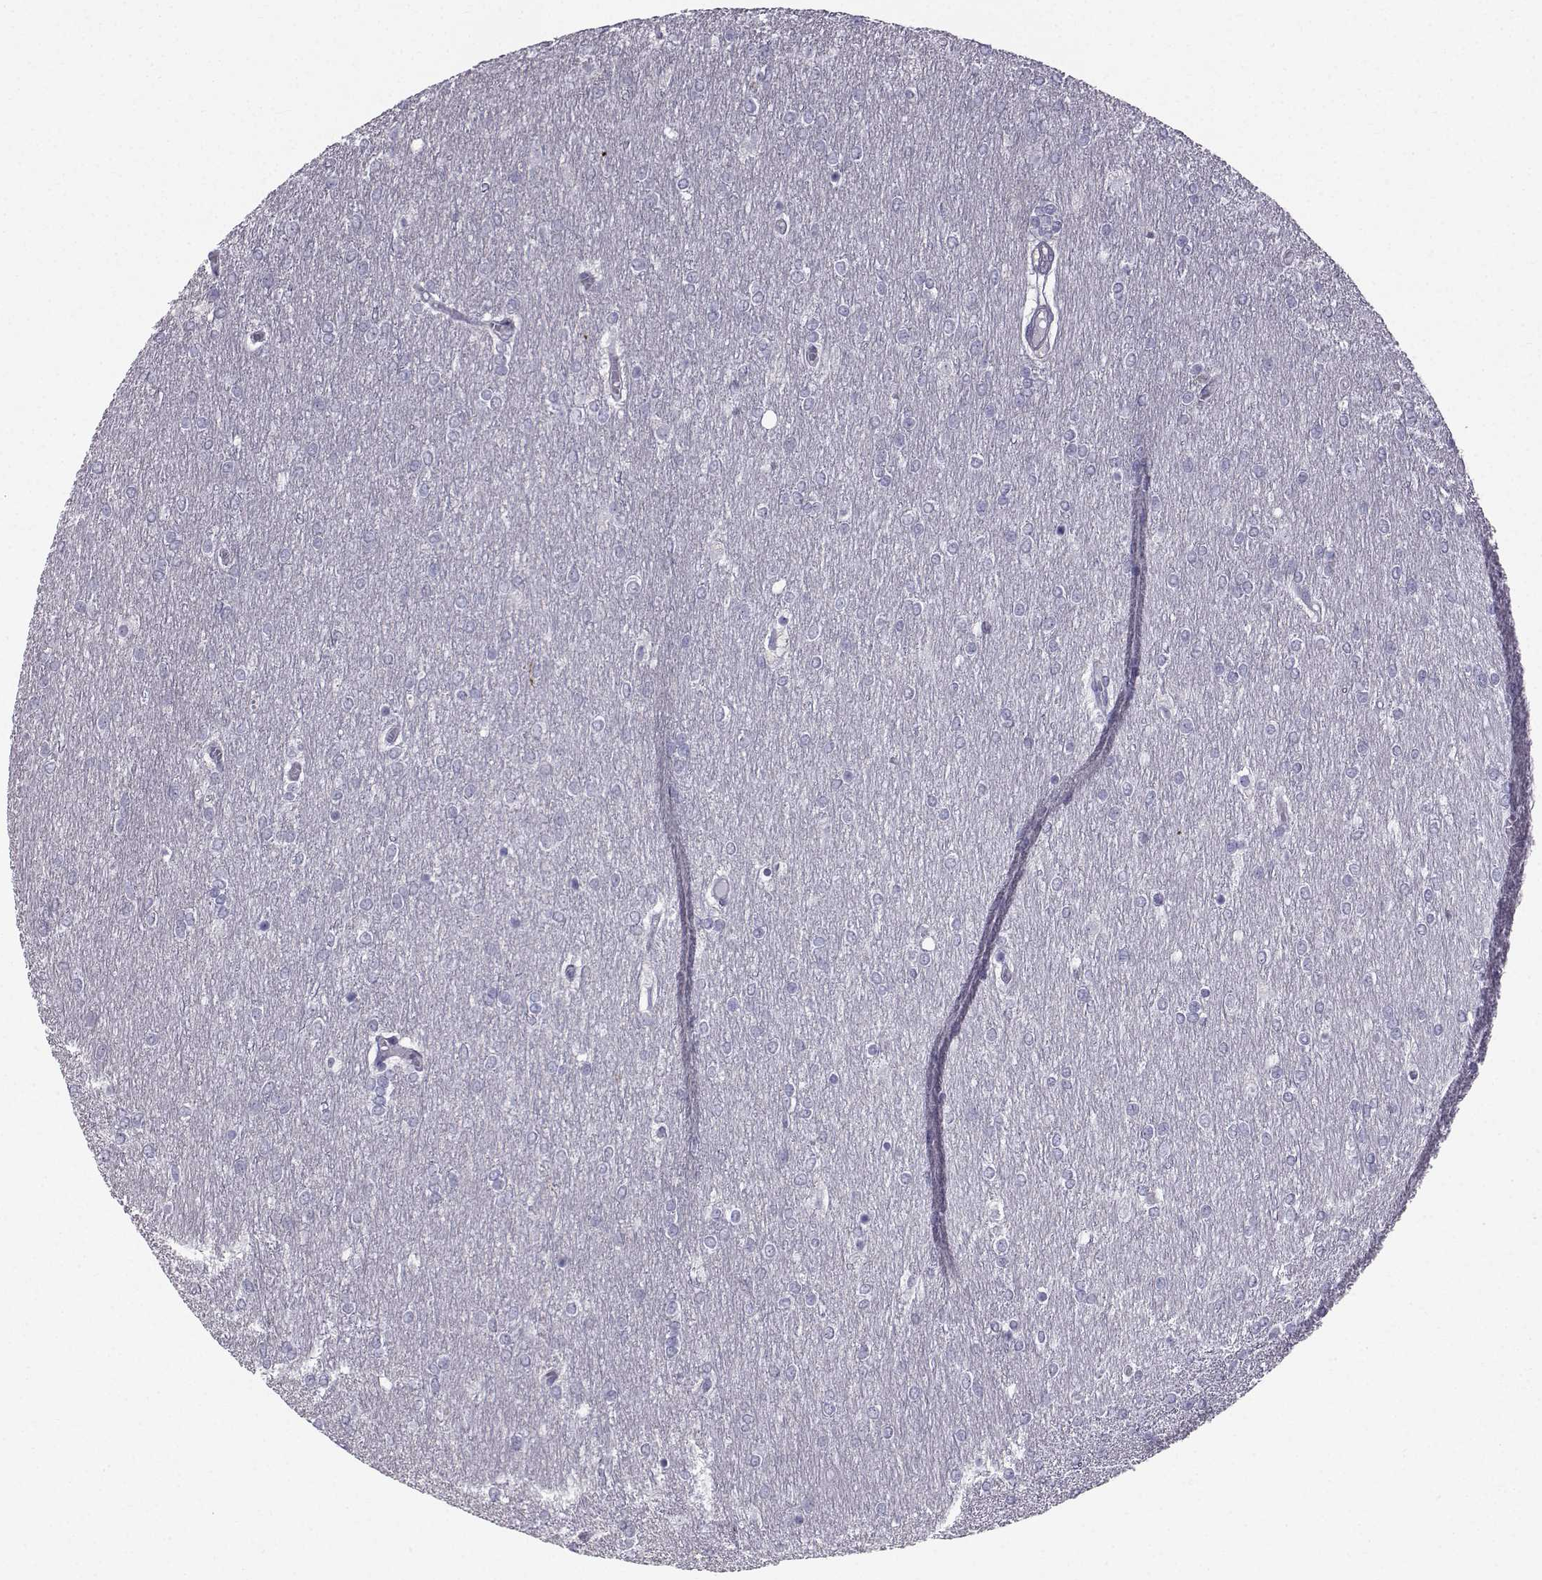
{"staining": {"intensity": "negative", "quantity": "none", "location": "none"}, "tissue": "glioma", "cell_type": "Tumor cells", "image_type": "cancer", "snomed": [{"axis": "morphology", "description": "Glioma, malignant, High grade"}, {"axis": "topography", "description": "Brain"}], "caption": "This is an immunohistochemistry image of high-grade glioma (malignant). There is no staining in tumor cells.", "gene": "CALCR", "patient": {"sex": "female", "age": 61}}